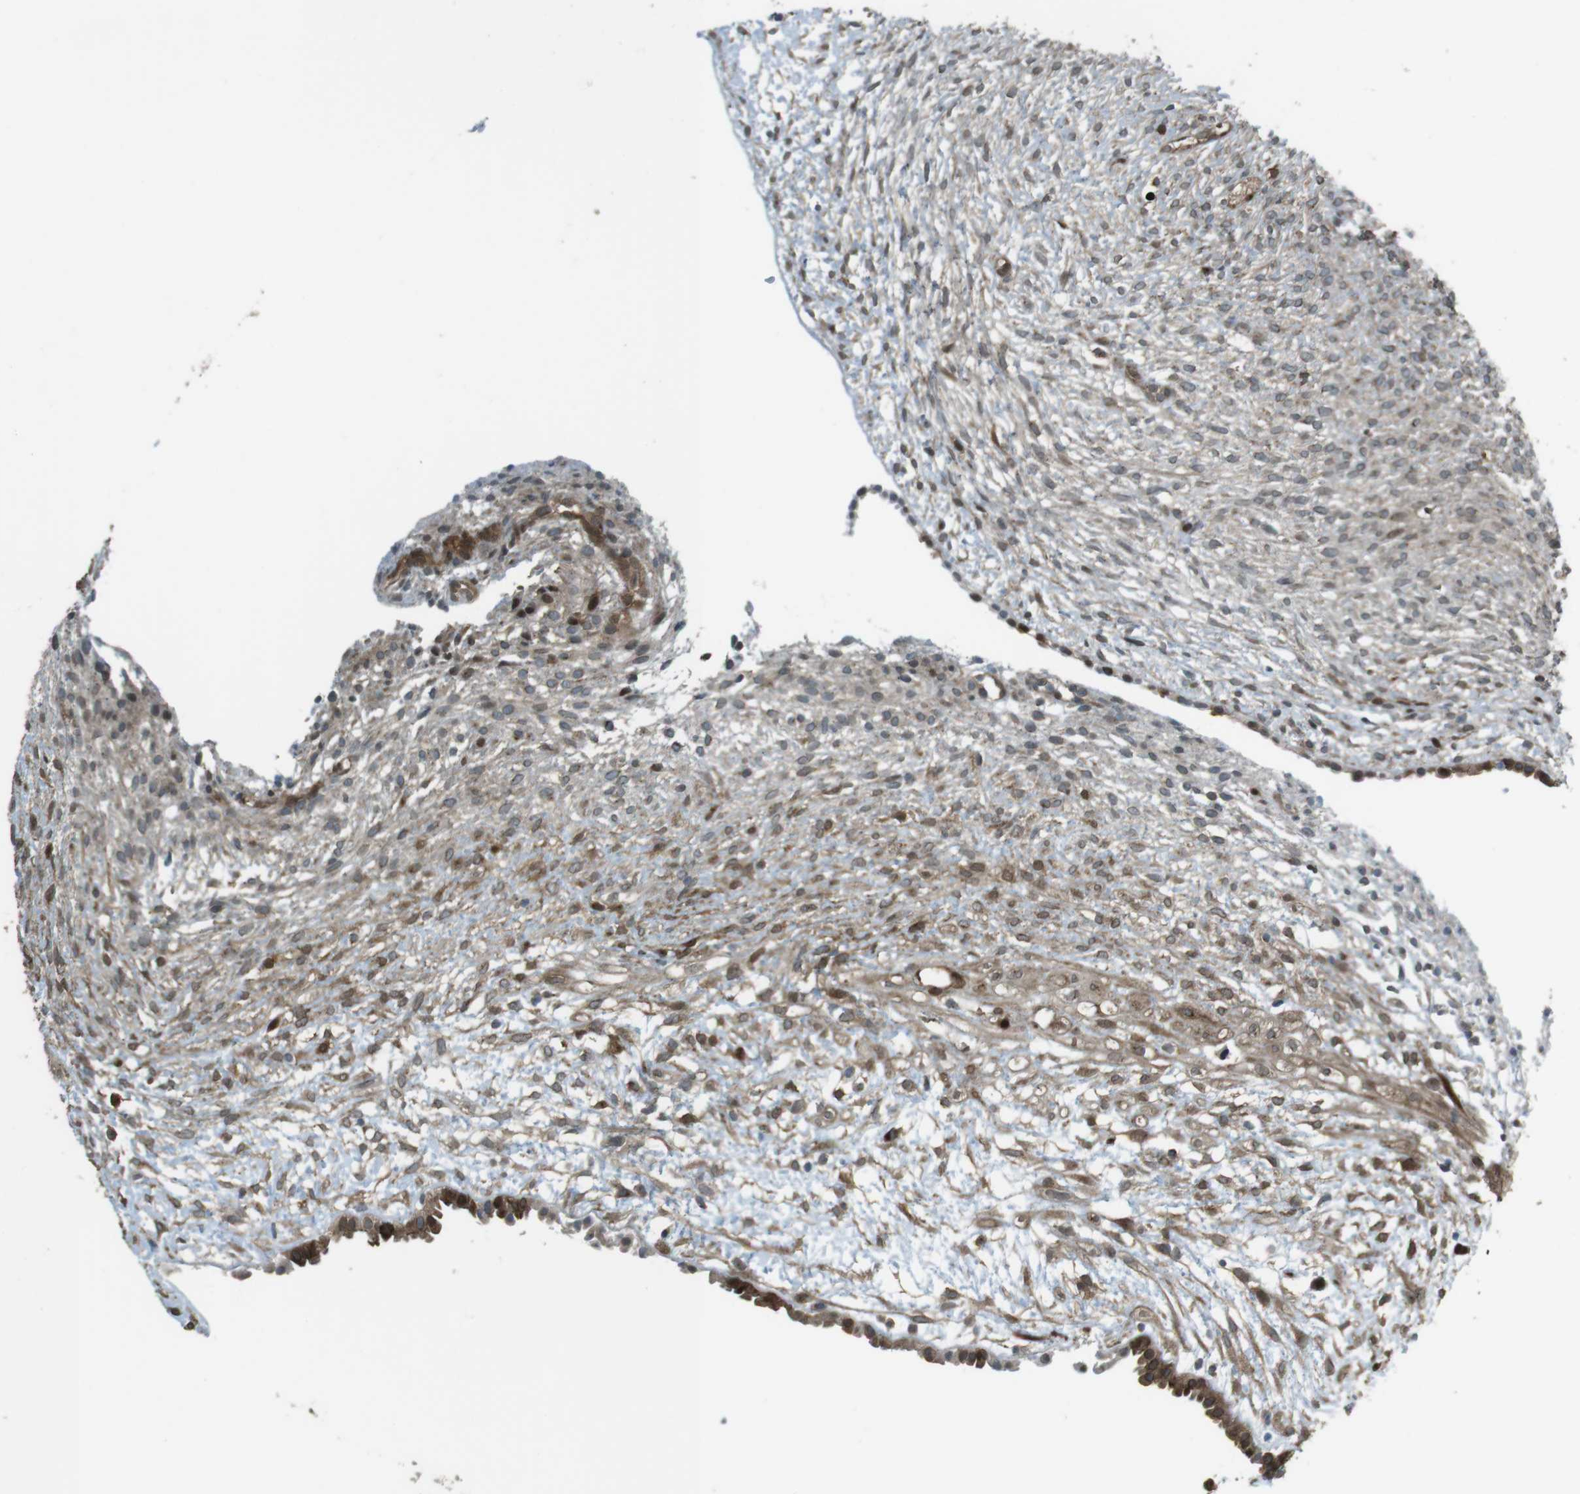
{"staining": {"intensity": "strong", "quantity": ">75%", "location": "cytoplasmic/membranous"}, "tissue": "ovary", "cell_type": "Follicle cells", "image_type": "normal", "snomed": [{"axis": "morphology", "description": "Normal tissue, NOS"}, {"axis": "morphology", "description": "Cyst, NOS"}, {"axis": "topography", "description": "Ovary"}], "caption": "This micrograph exhibits unremarkable ovary stained with immunohistochemistry (IHC) to label a protein in brown. The cytoplasmic/membranous of follicle cells show strong positivity for the protein. Nuclei are counter-stained blue.", "gene": "ZNF330", "patient": {"sex": "female", "age": 18}}